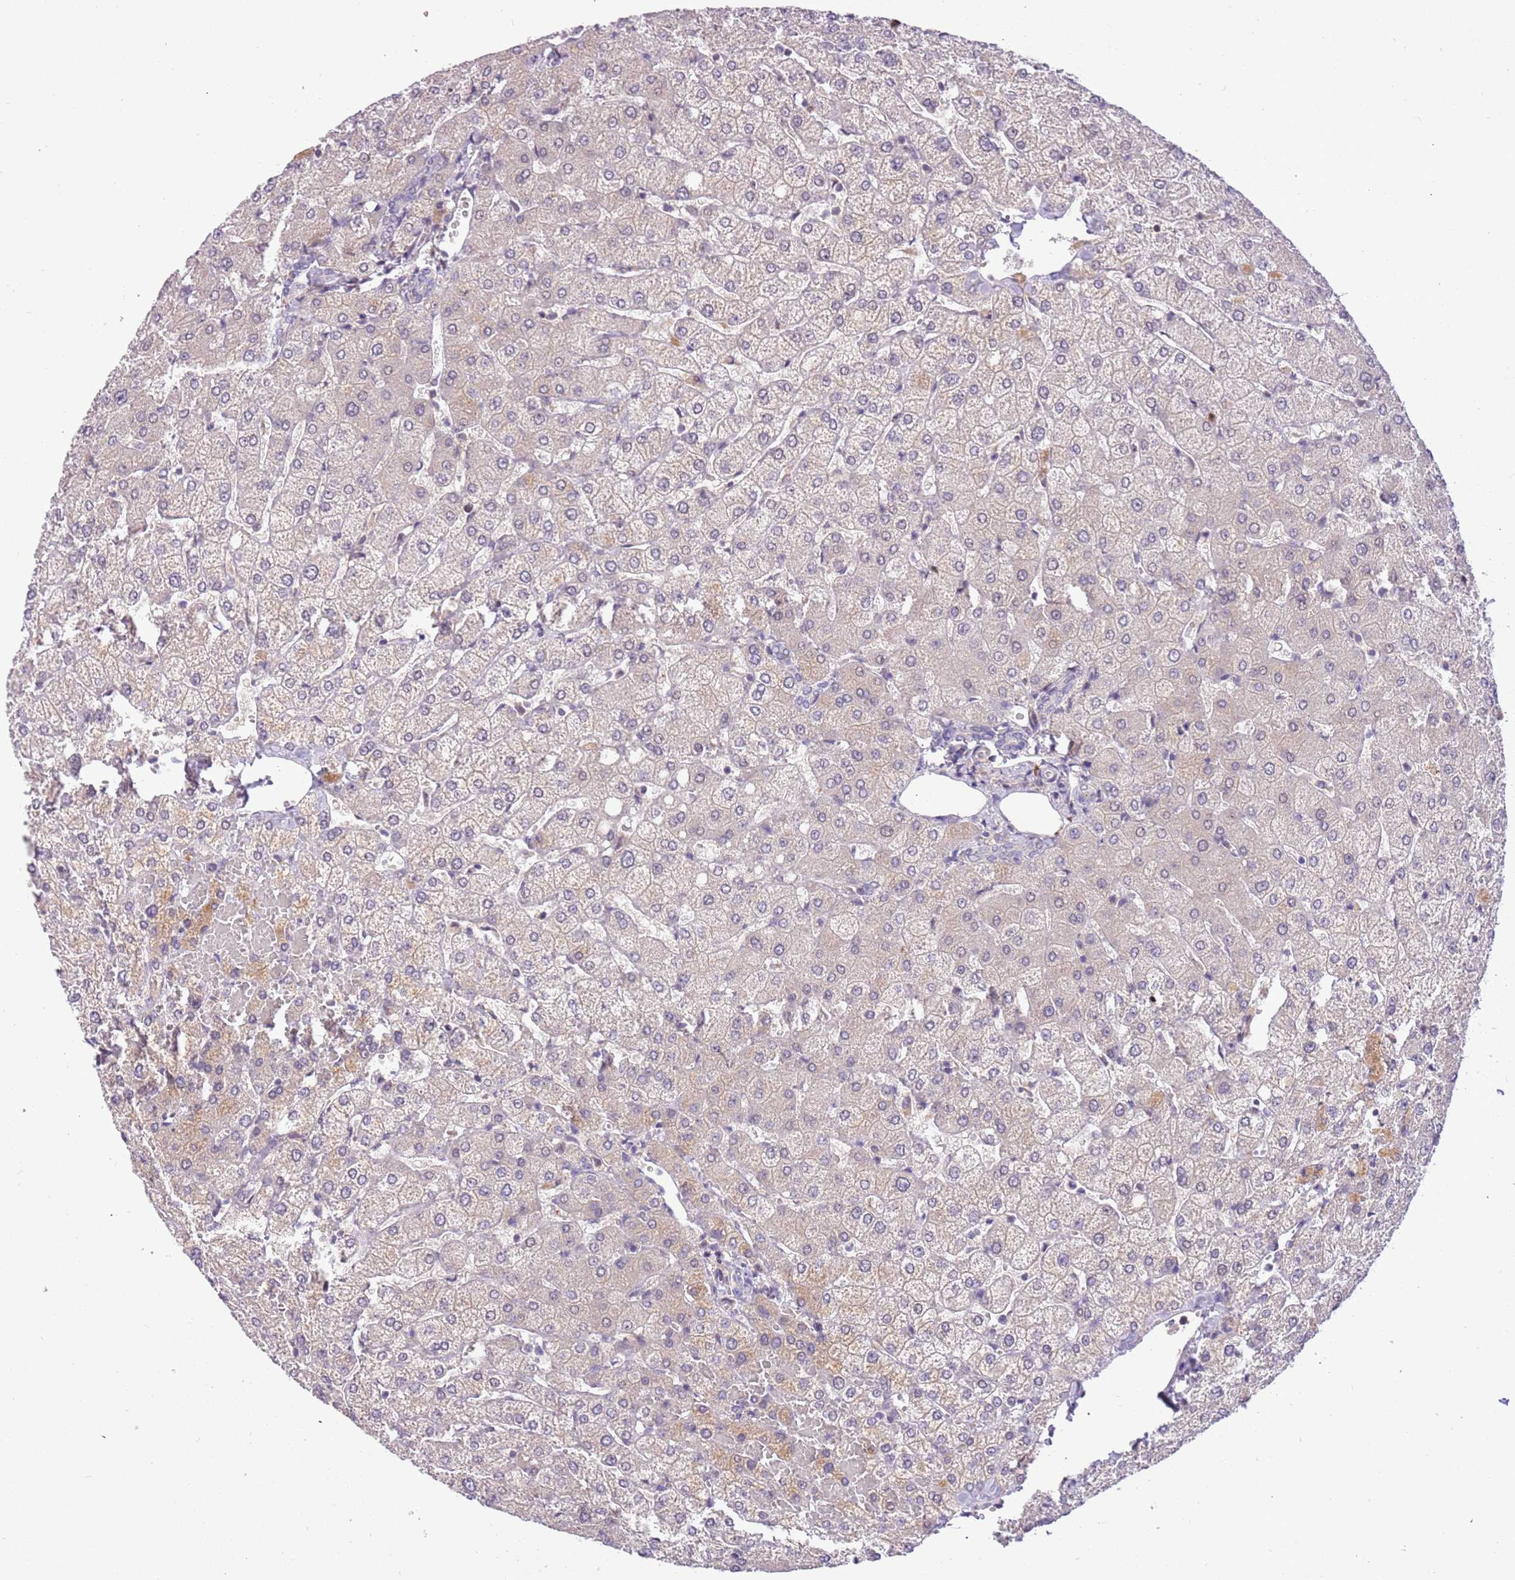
{"staining": {"intensity": "negative", "quantity": "none", "location": "none"}, "tissue": "liver", "cell_type": "Cholangiocytes", "image_type": "normal", "snomed": [{"axis": "morphology", "description": "Normal tissue, NOS"}, {"axis": "topography", "description": "Liver"}], "caption": "Cholangiocytes are negative for brown protein staining in benign liver. (DAB (3,3'-diaminobenzidine) immunohistochemistry (IHC) with hematoxylin counter stain).", "gene": "MAGEF1", "patient": {"sex": "female", "age": 54}}